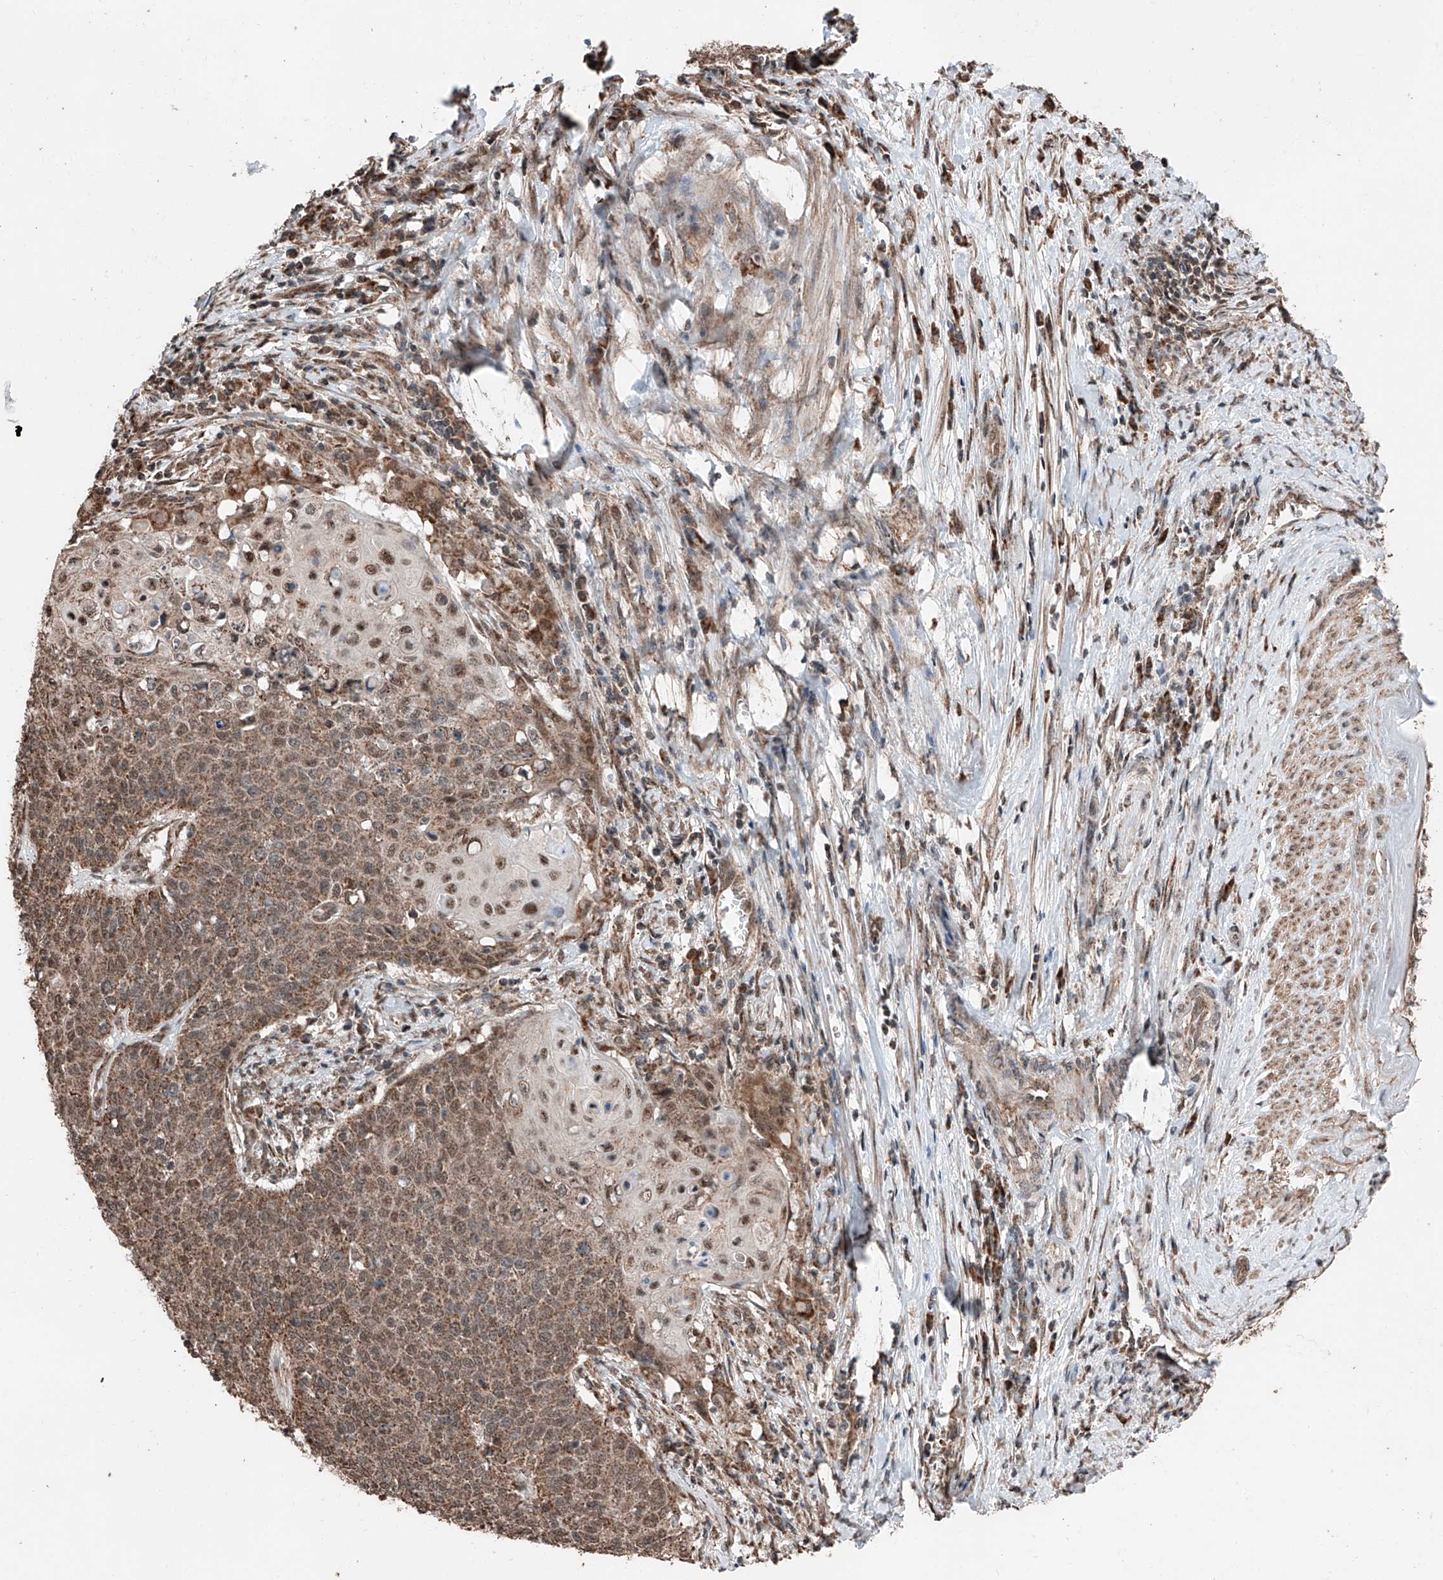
{"staining": {"intensity": "moderate", "quantity": ">75%", "location": "cytoplasmic/membranous,nuclear"}, "tissue": "cervical cancer", "cell_type": "Tumor cells", "image_type": "cancer", "snomed": [{"axis": "morphology", "description": "Squamous cell carcinoma, NOS"}, {"axis": "topography", "description": "Cervix"}], "caption": "High-power microscopy captured an IHC histopathology image of squamous cell carcinoma (cervical), revealing moderate cytoplasmic/membranous and nuclear expression in about >75% of tumor cells.", "gene": "ZNF445", "patient": {"sex": "female", "age": 39}}